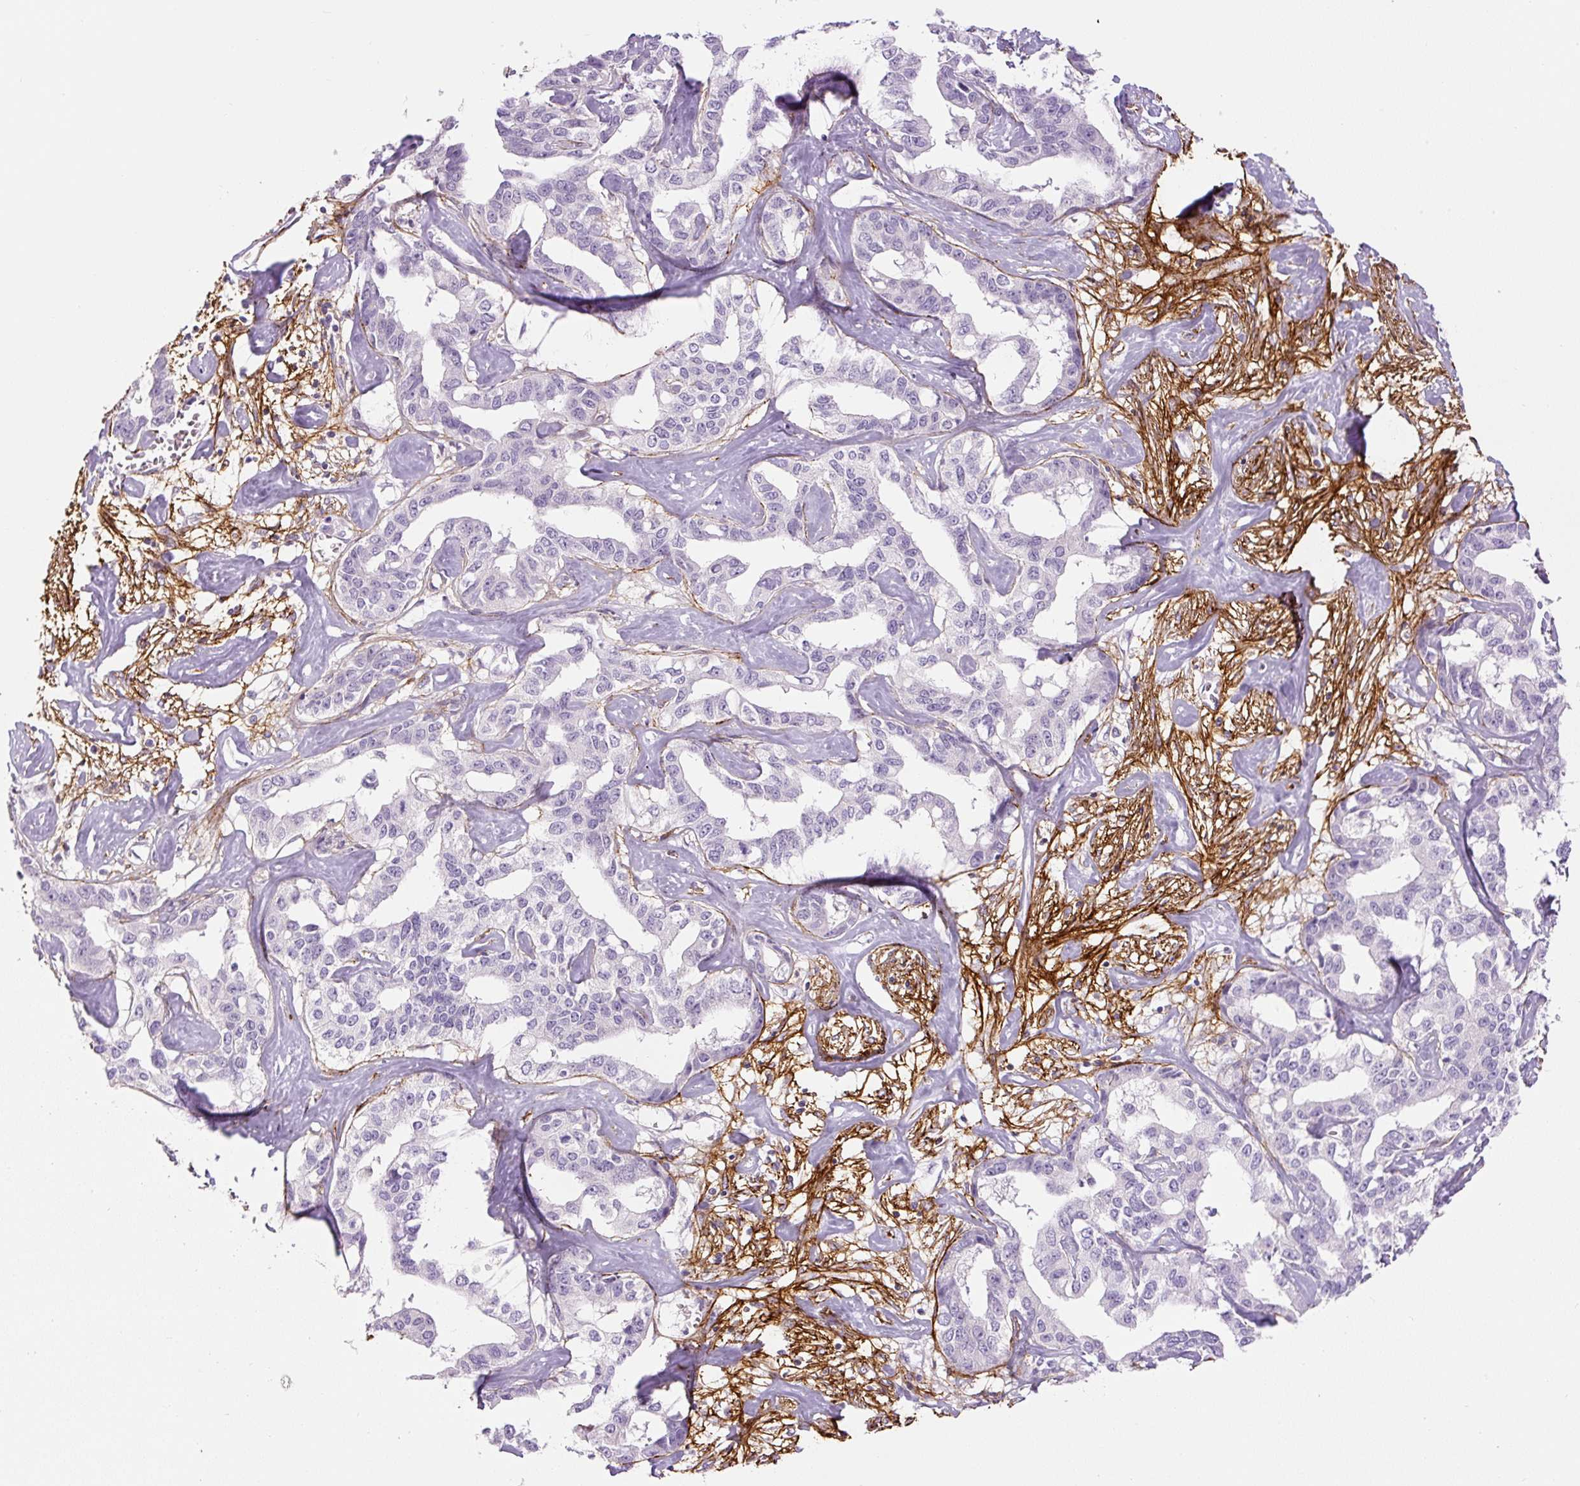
{"staining": {"intensity": "negative", "quantity": "none", "location": "none"}, "tissue": "liver cancer", "cell_type": "Tumor cells", "image_type": "cancer", "snomed": [{"axis": "morphology", "description": "Cholangiocarcinoma"}, {"axis": "topography", "description": "Liver"}], "caption": "This is an immunohistochemistry photomicrograph of human liver cancer (cholangiocarcinoma). There is no staining in tumor cells.", "gene": "FBN1", "patient": {"sex": "male", "age": 59}}